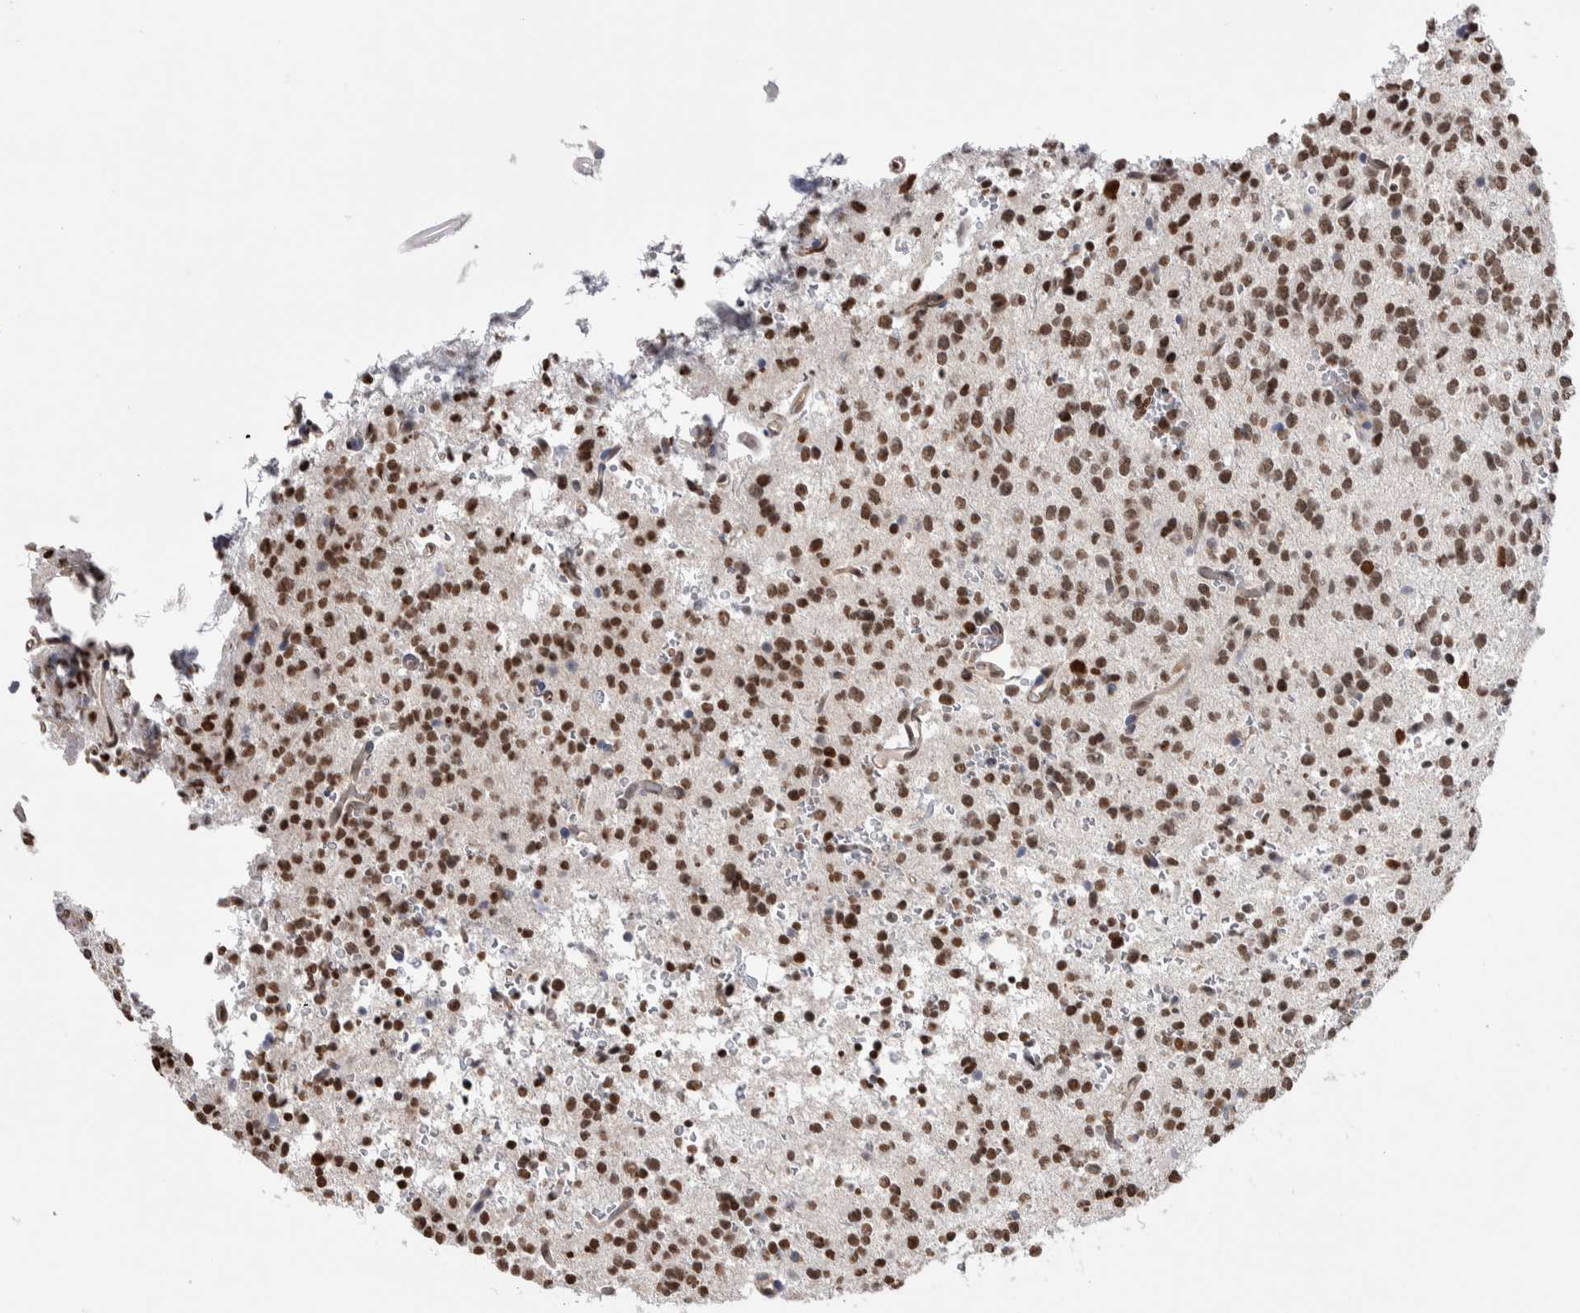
{"staining": {"intensity": "strong", "quantity": ">75%", "location": "nuclear"}, "tissue": "glioma", "cell_type": "Tumor cells", "image_type": "cancer", "snomed": [{"axis": "morphology", "description": "Glioma, malignant, High grade"}, {"axis": "topography", "description": "Brain"}], "caption": "This micrograph shows glioma stained with immunohistochemistry (IHC) to label a protein in brown. The nuclear of tumor cells show strong positivity for the protein. Nuclei are counter-stained blue.", "gene": "ZBTB49", "patient": {"sex": "female", "age": 62}}